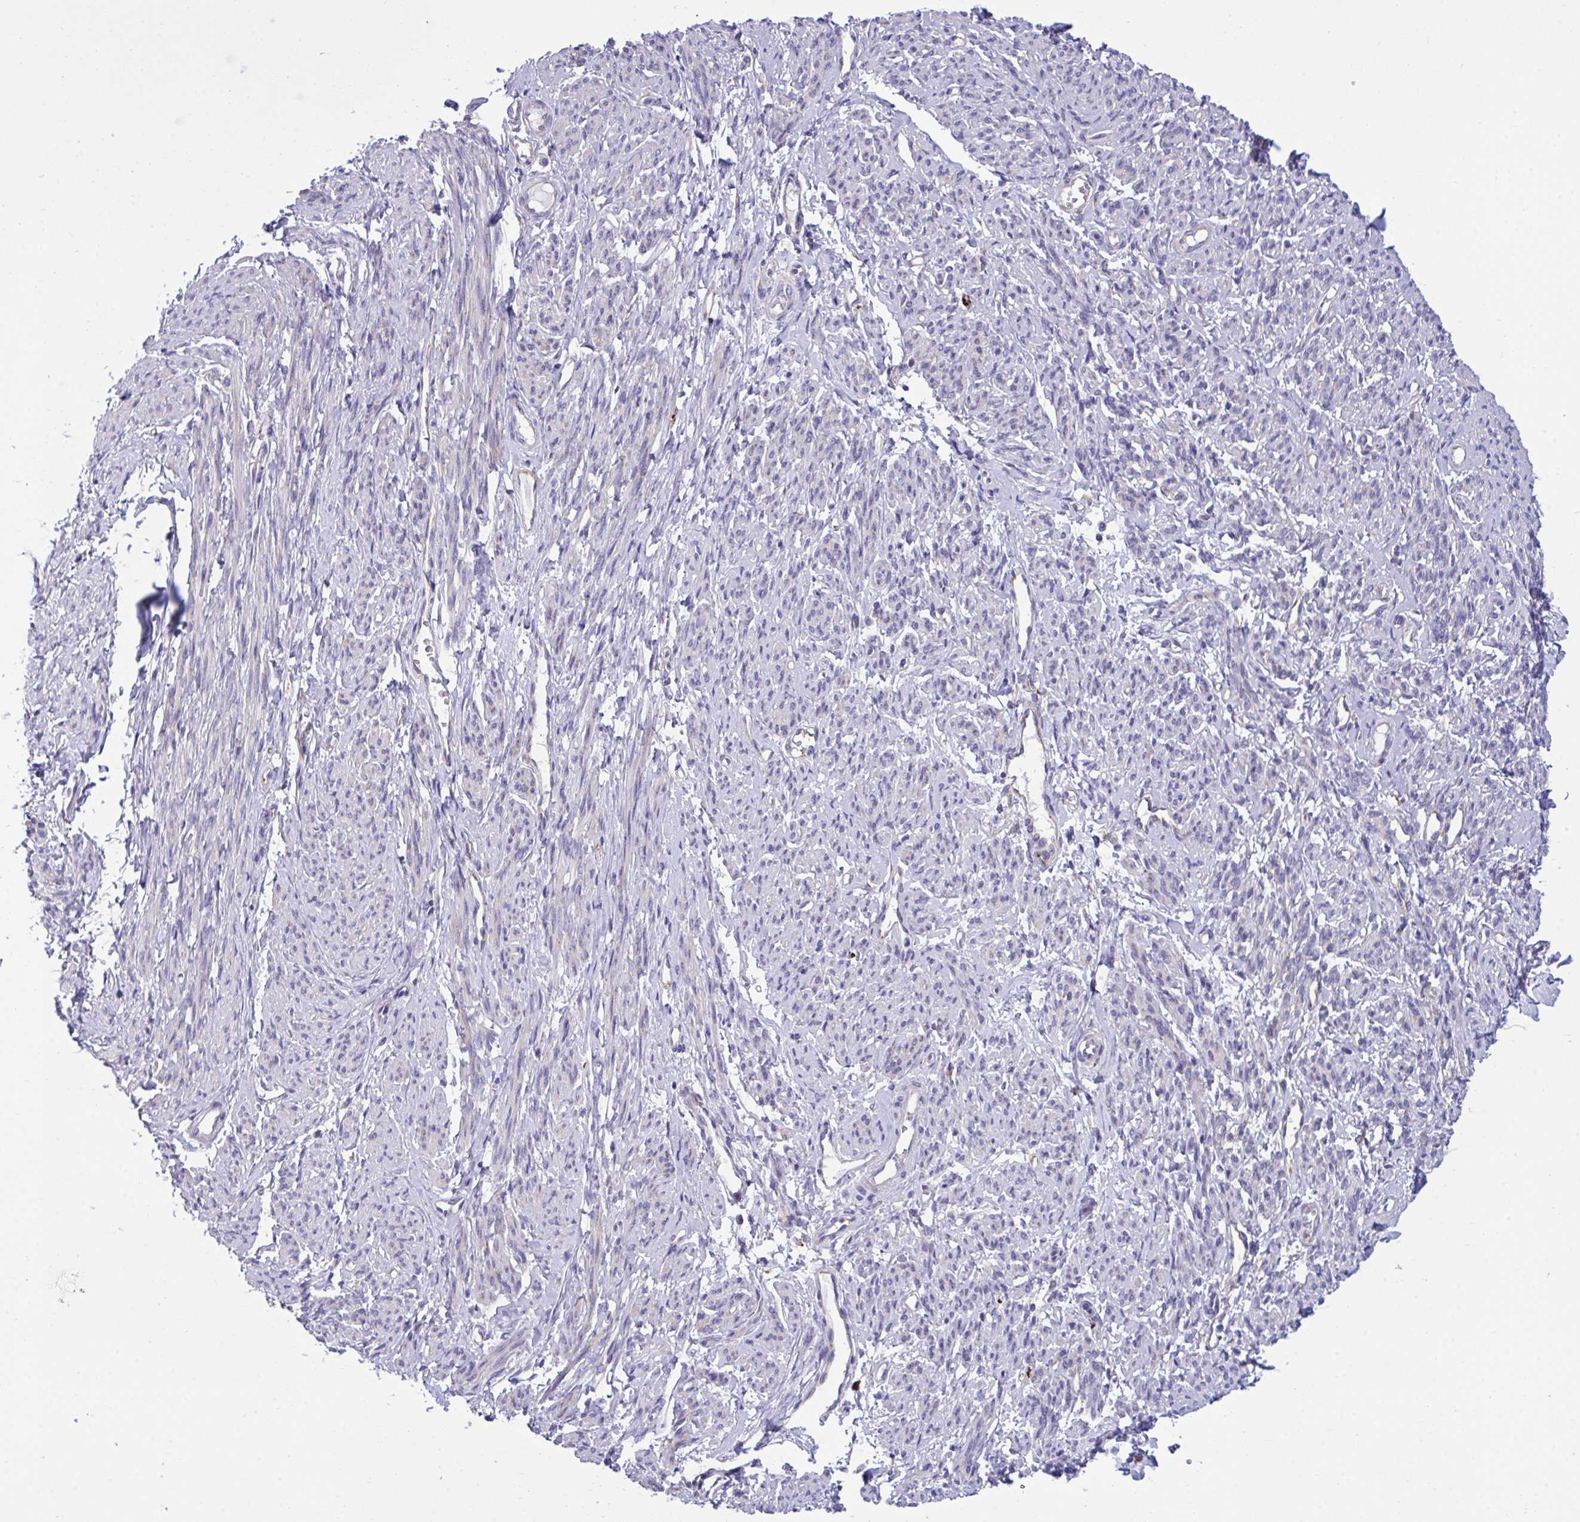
{"staining": {"intensity": "weak", "quantity": "<25%", "location": "cytoplasmic/membranous"}, "tissue": "smooth muscle", "cell_type": "Smooth muscle cells", "image_type": "normal", "snomed": [{"axis": "morphology", "description": "Normal tissue, NOS"}, {"axis": "topography", "description": "Smooth muscle"}], "caption": "This is an immunohistochemistry (IHC) micrograph of normal human smooth muscle. There is no staining in smooth muscle cells.", "gene": "RPS15", "patient": {"sex": "female", "age": 65}}